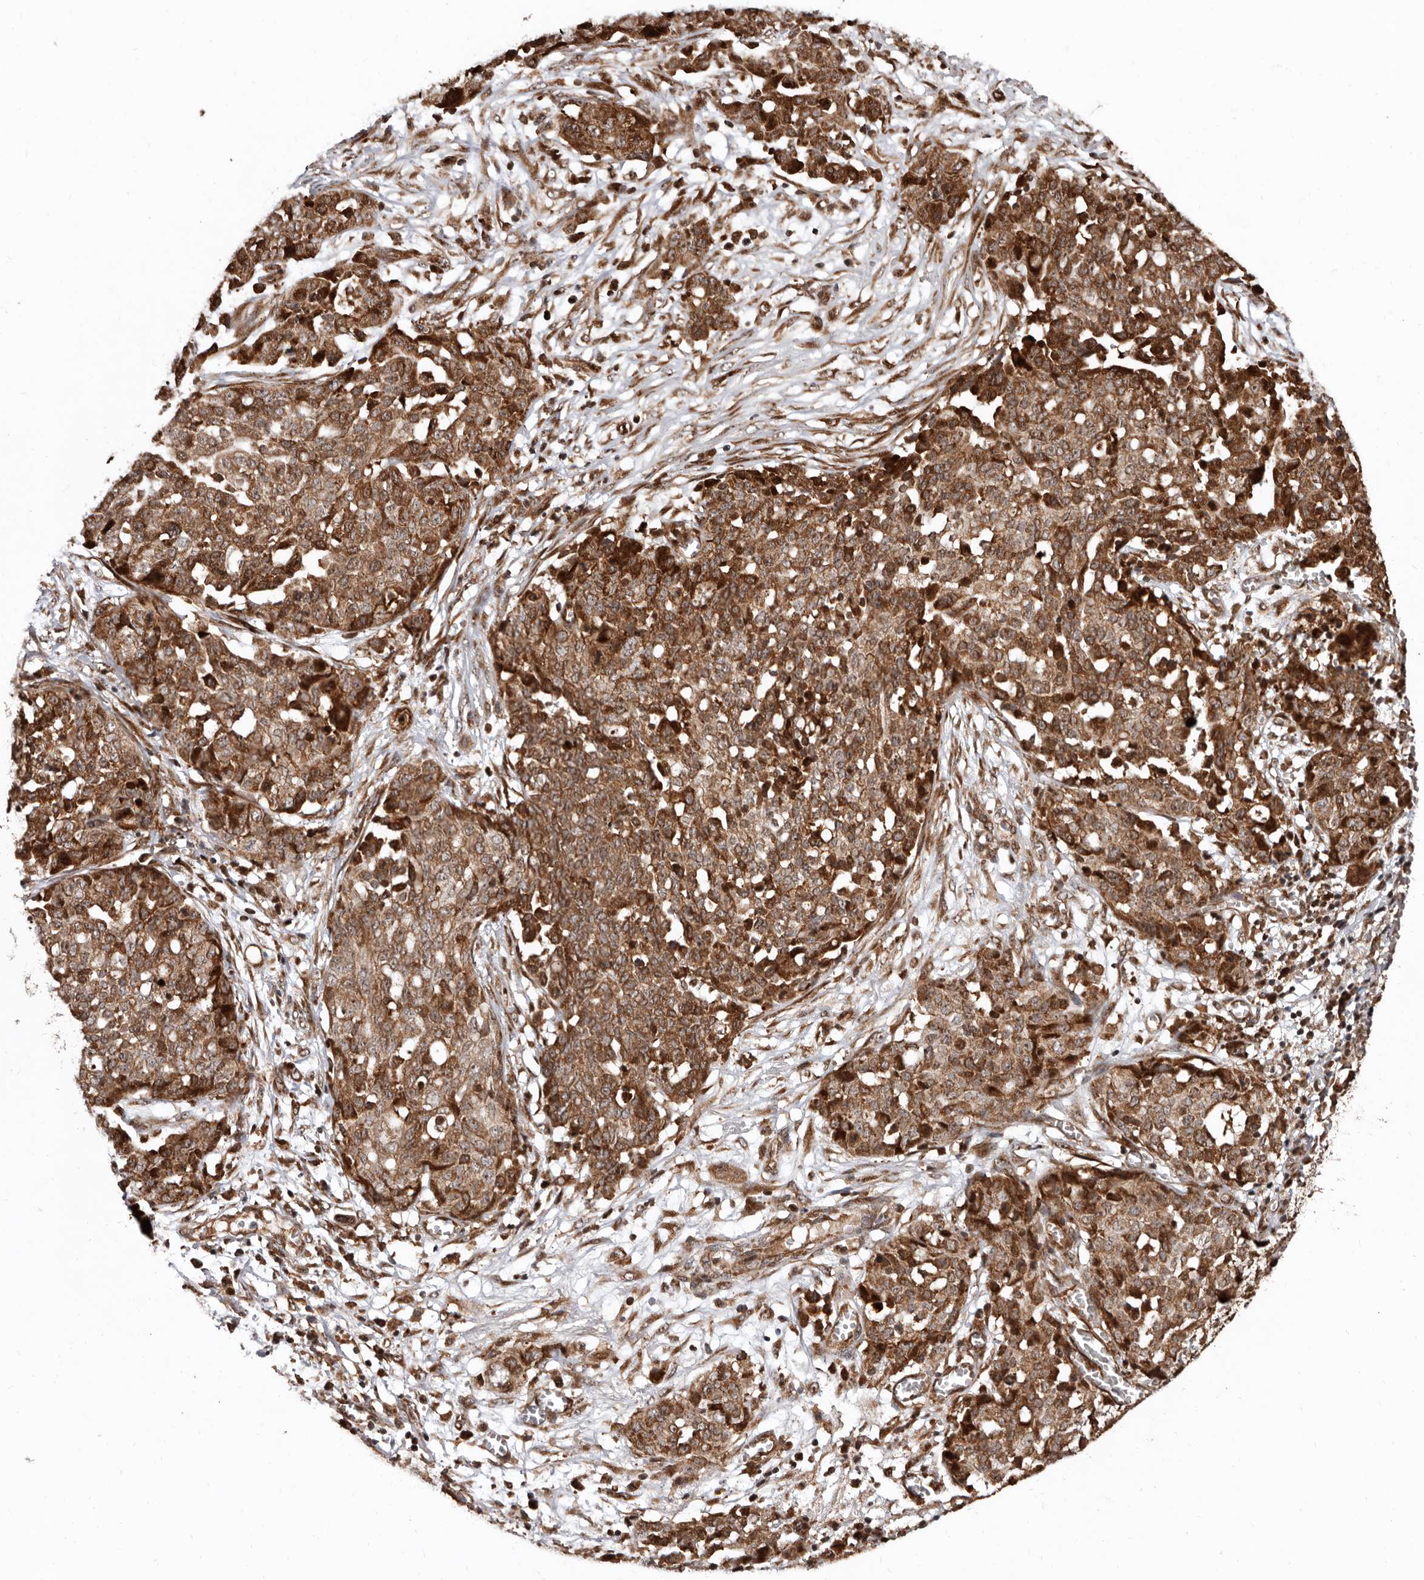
{"staining": {"intensity": "moderate", "quantity": ">75%", "location": "cytoplasmic/membranous"}, "tissue": "ovarian cancer", "cell_type": "Tumor cells", "image_type": "cancer", "snomed": [{"axis": "morphology", "description": "Cystadenocarcinoma, serous, NOS"}, {"axis": "topography", "description": "Soft tissue"}, {"axis": "topography", "description": "Ovary"}], "caption": "Protein staining exhibits moderate cytoplasmic/membranous staining in about >75% of tumor cells in ovarian cancer.", "gene": "WEE2", "patient": {"sex": "female", "age": 57}}